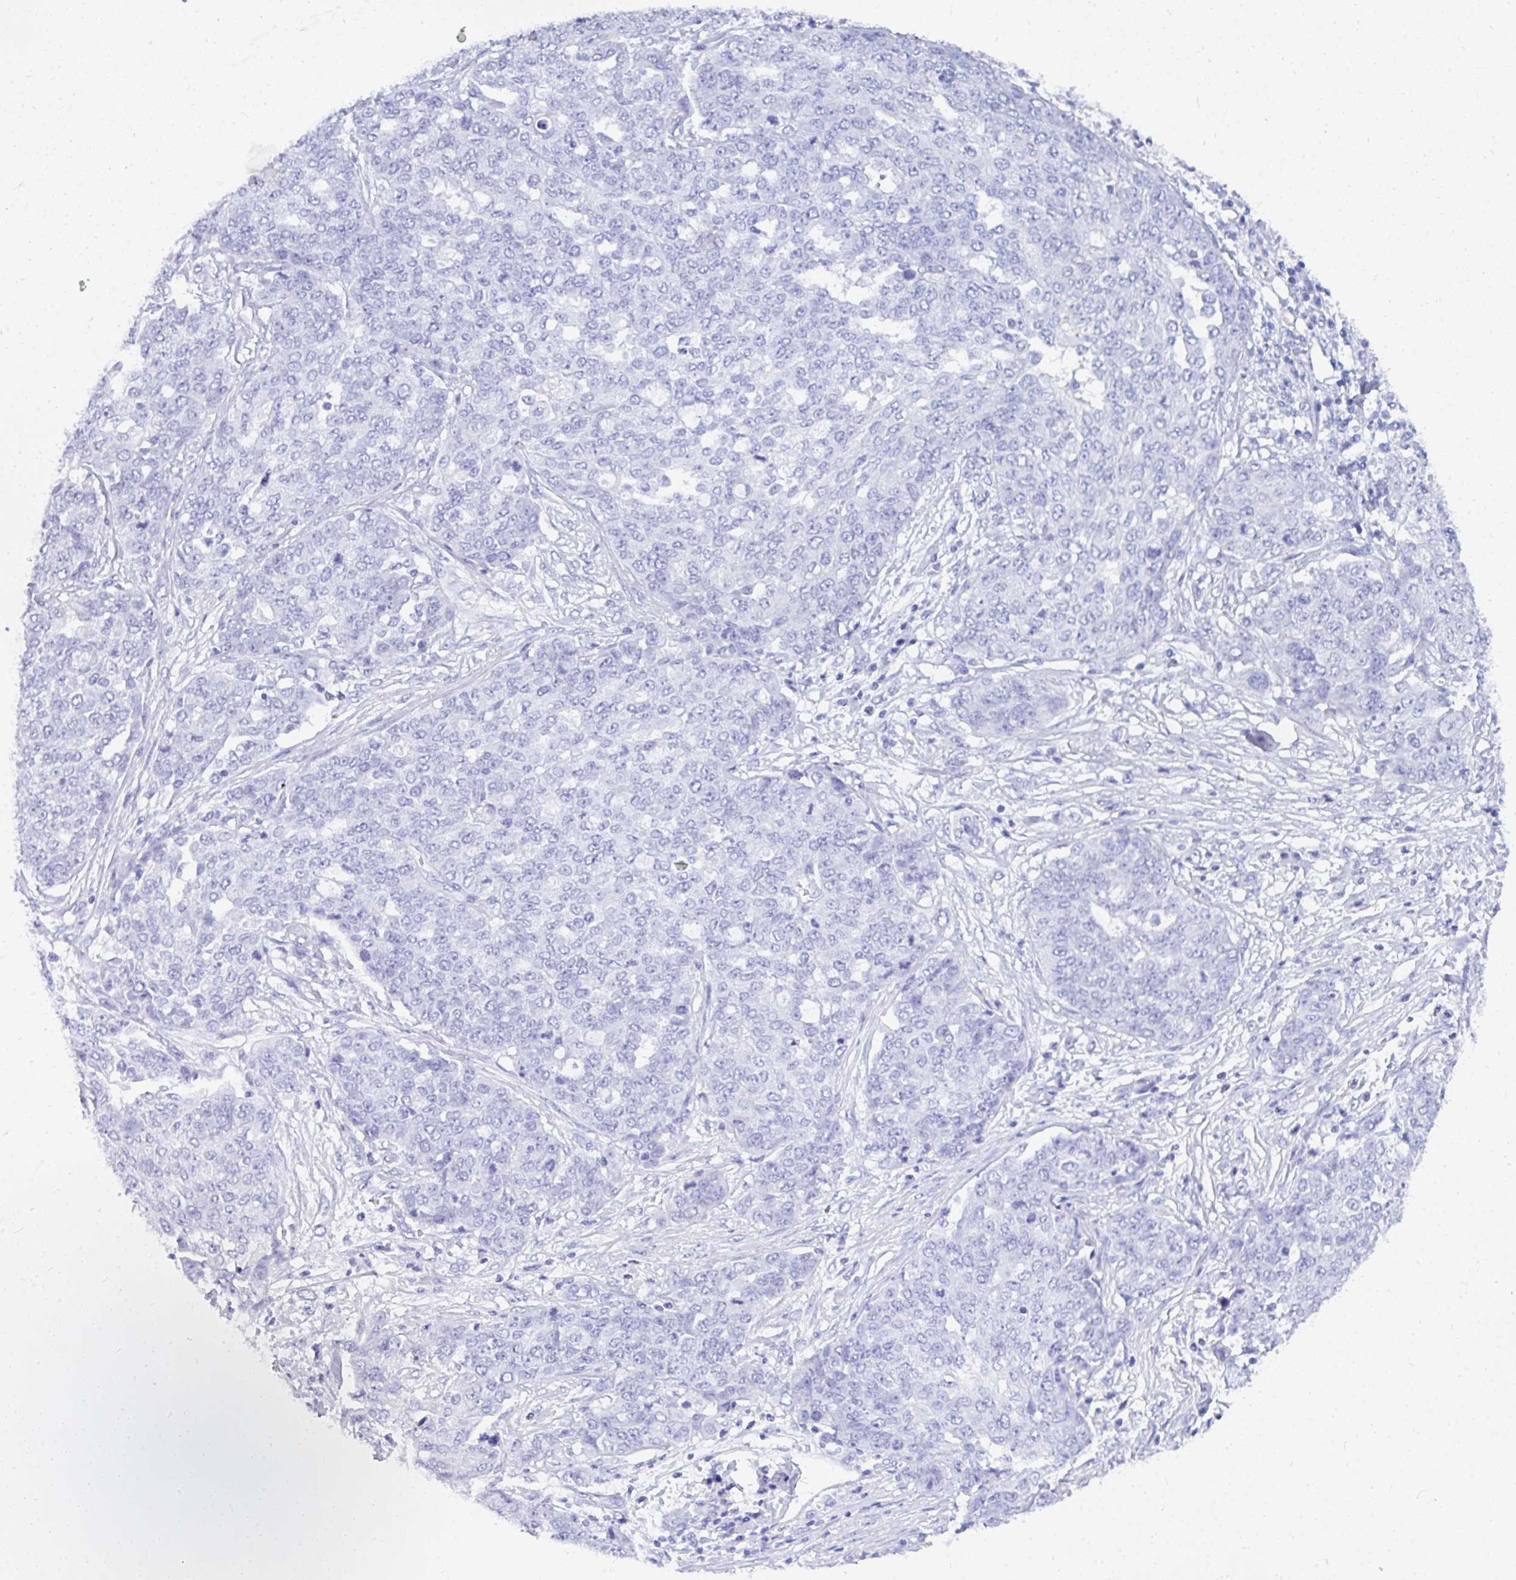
{"staining": {"intensity": "negative", "quantity": "none", "location": "none"}, "tissue": "ovarian cancer", "cell_type": "Tumor cells", "image_type": "cancer", "snomed": [{"axis": "morphology", "description": "Cystadenocarcinoma, serous, NOS"}, {"axis": "topography", "description": "Soft tissue"}, {"axis": "topography", "description": "Ovary"}], "caption": "The photomicrograph reveals no staining of tumor cells in ovarian serous cystadenocarcinoma.", "gene": "MROH2B", "patient": {"sex": "female", "age": 57}}